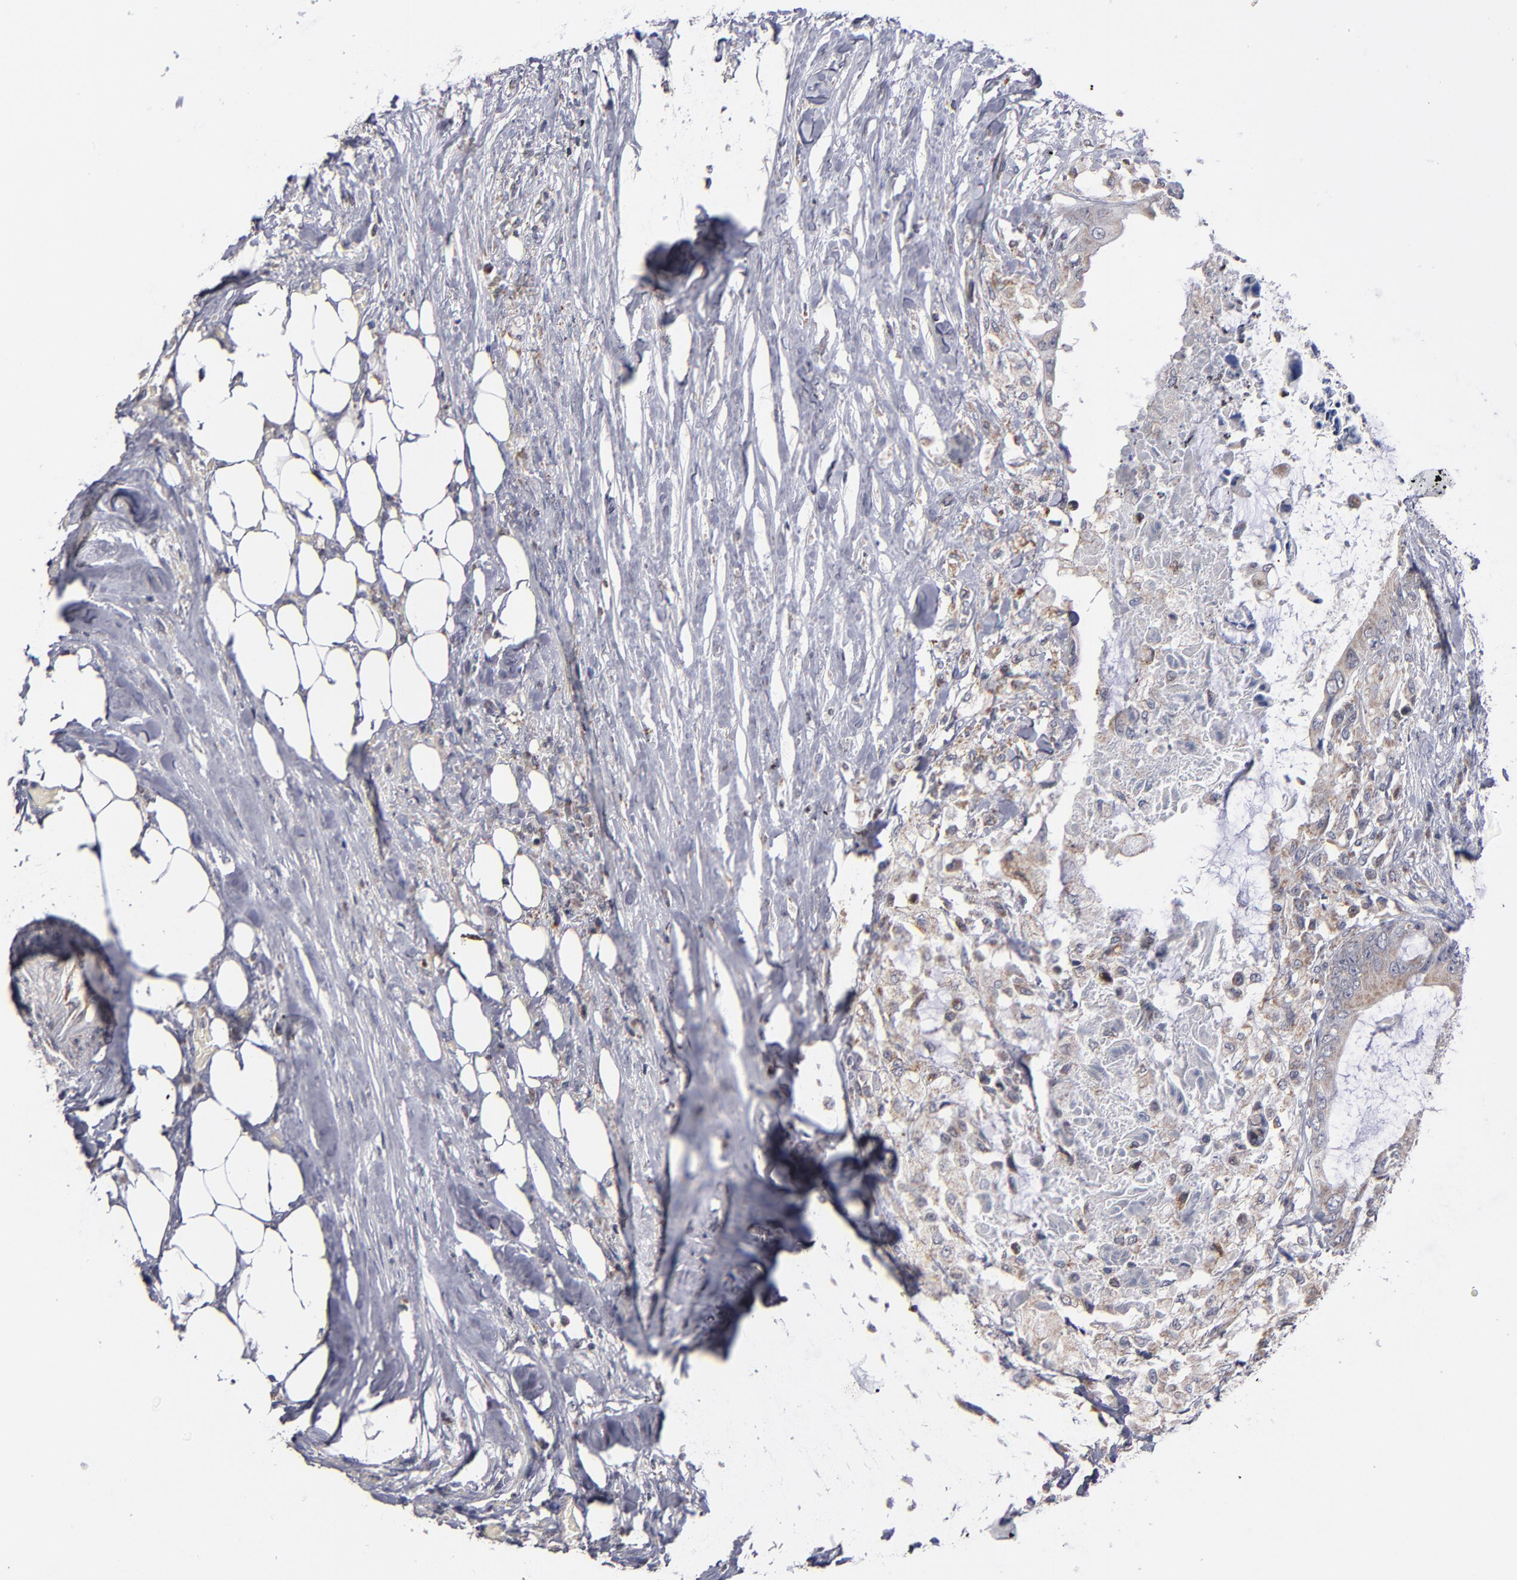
{"staining": {"intensity": "weak", "quantity": ">75%", "location": "cytoplasmic/membranous"}, "tissue": "colorectal cancer", "cell_type": "Tumor cells", "image_type": "cancer", "snomed": [{"axis": "morphology", "description": "Normal tissue, NOS"}, {"axis": "morphology", "description": "Adenocarcinoma, NOS"}, {"axis": "topography", "description": "Rectum"}, {"axis": "topography", "description": "Peripheral nerve tissue"}], "caption": "Adenocarcinoma (colorectal) tissue displays weak cytoplasmic/membranous positivity in about >75% of tumor cells", "gene": "ODF2", "patient": {"sex": "female", "age": 77}}